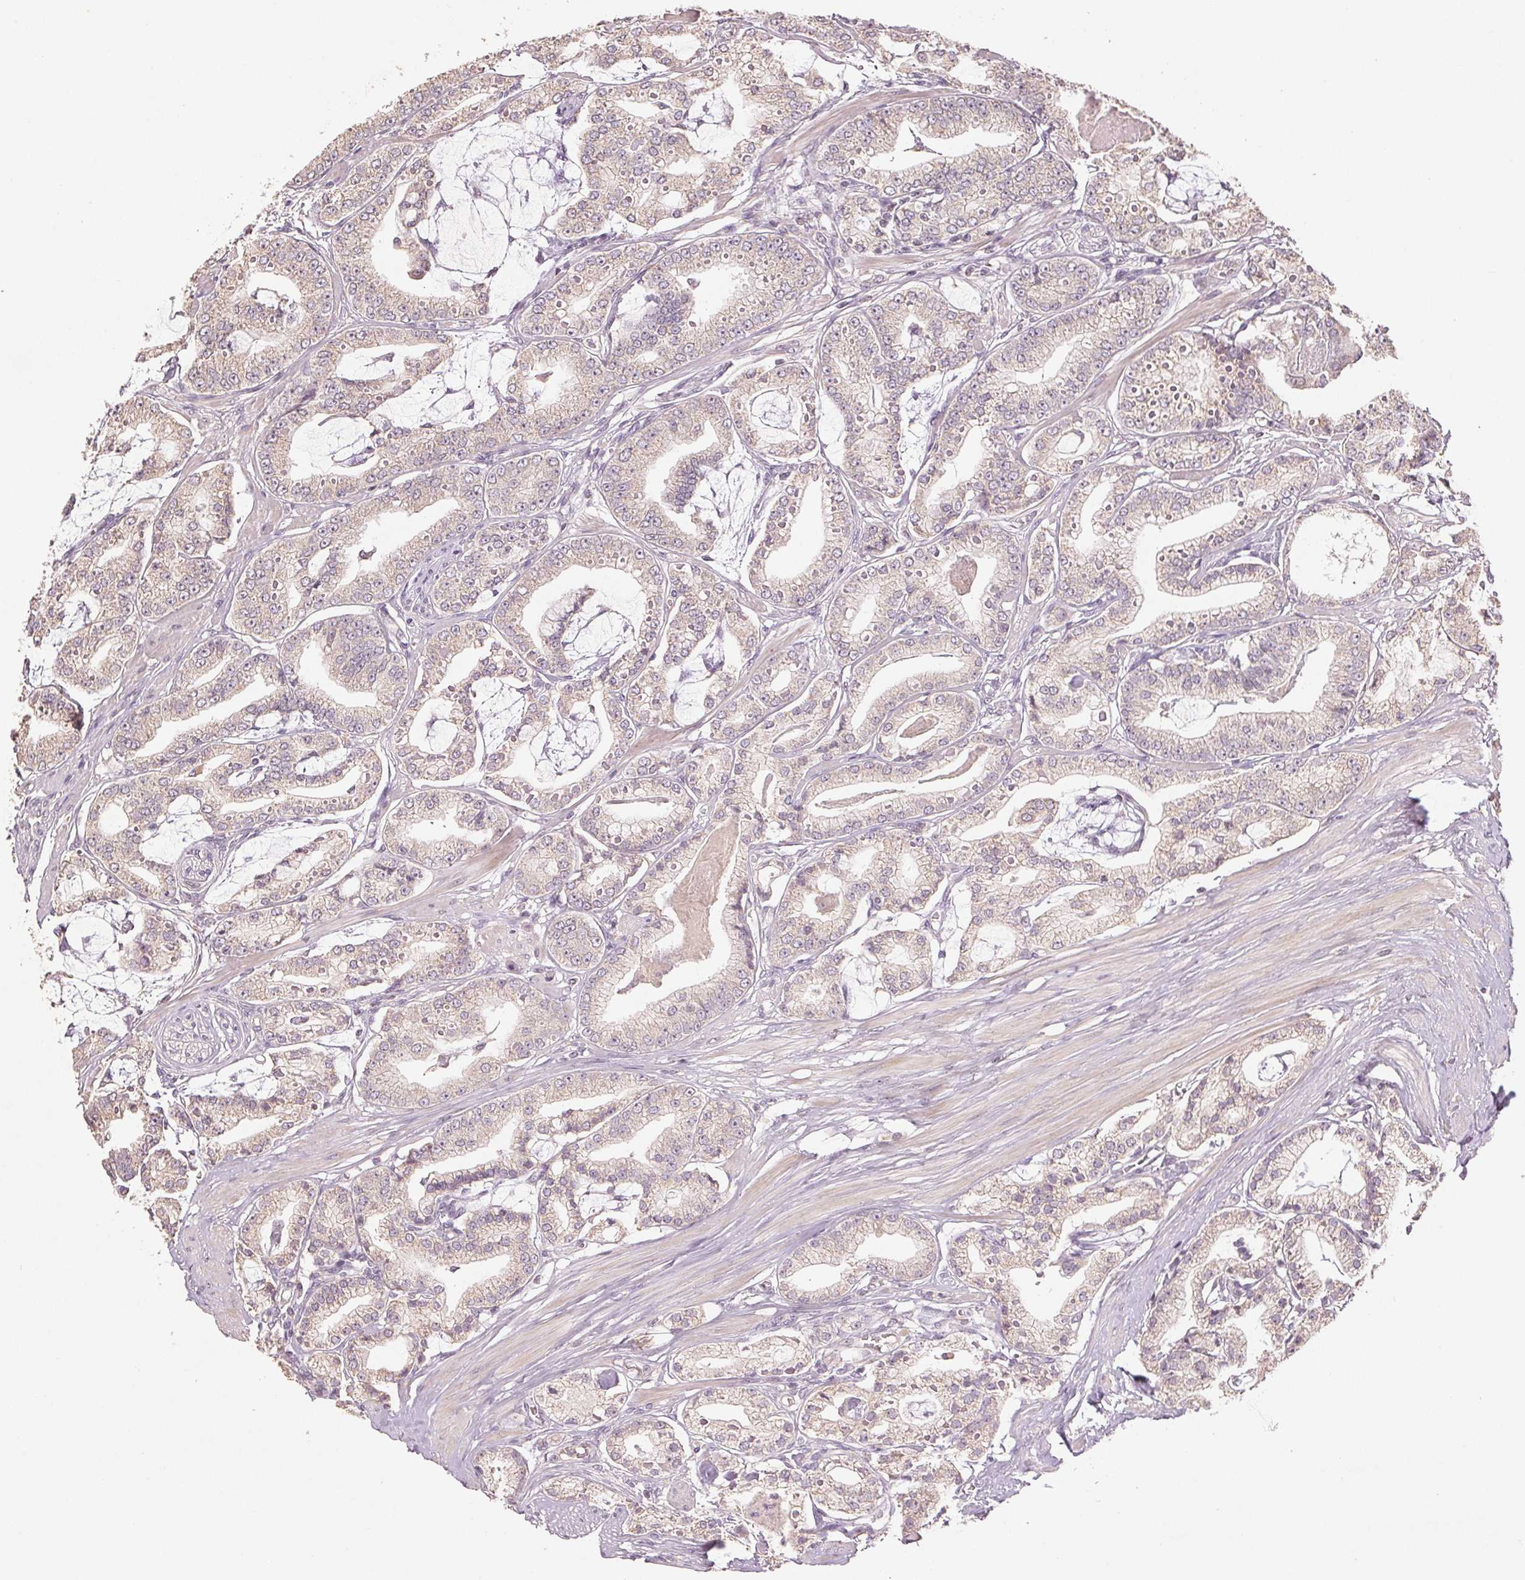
{"staining": {"intensity": "weak", "quantity": "25%-75%", "location": "cytoplasmic/membranous"}, "tissue": "prostate cancer", "cell_type": "Tumor cells", "image_type": "cancer", "snomed": [{"axis": "morphology", "description": "Adenocarcinoma, High grade"}, {"axis": "topography", "description": "Prostate"}], "caption": "Weak cytoplasmic/membranous staining for a protein is seen in about 25%-75% of tumor cells of prostate cancer using immunohistochemistry (IHC).", "gene": "COX14", "patient": {"sex": "male", "age": 71}}